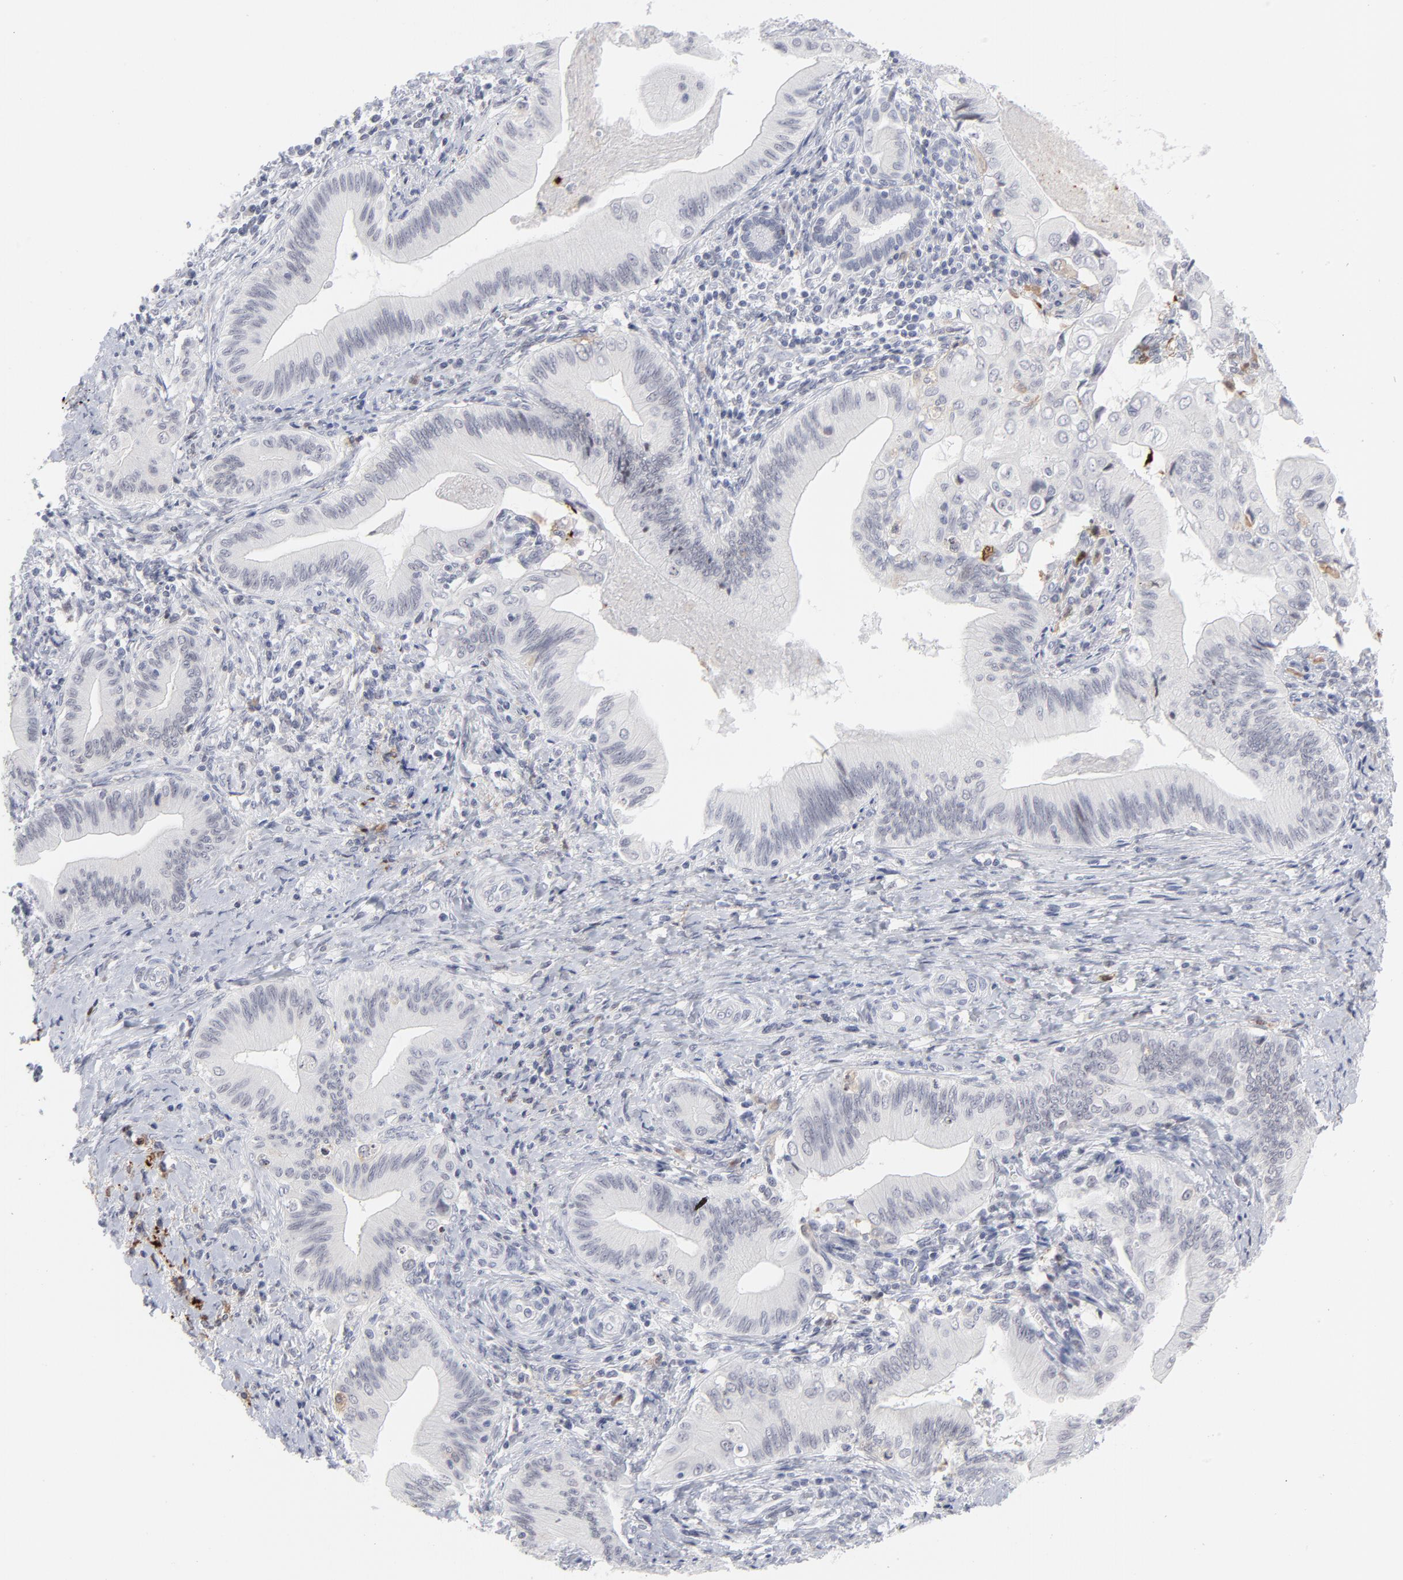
{"staining": {"intensity": "negative", "quantity": "none", "location": "none"}, "tissue": "liver cancer", "cell_type": "Tumor cells", "image_type": "cancer", "snomed": [{"axis": "morphology", "description": "Cholangiocarcinoma"}, {"axis": "topography", "description": "Liver"}], "caption": "Tumor cells show no significant protein positivity in liver cholangiocarcinoma.", "gene": "CCR2", "patient": {"sex": "male", "age": 58}}